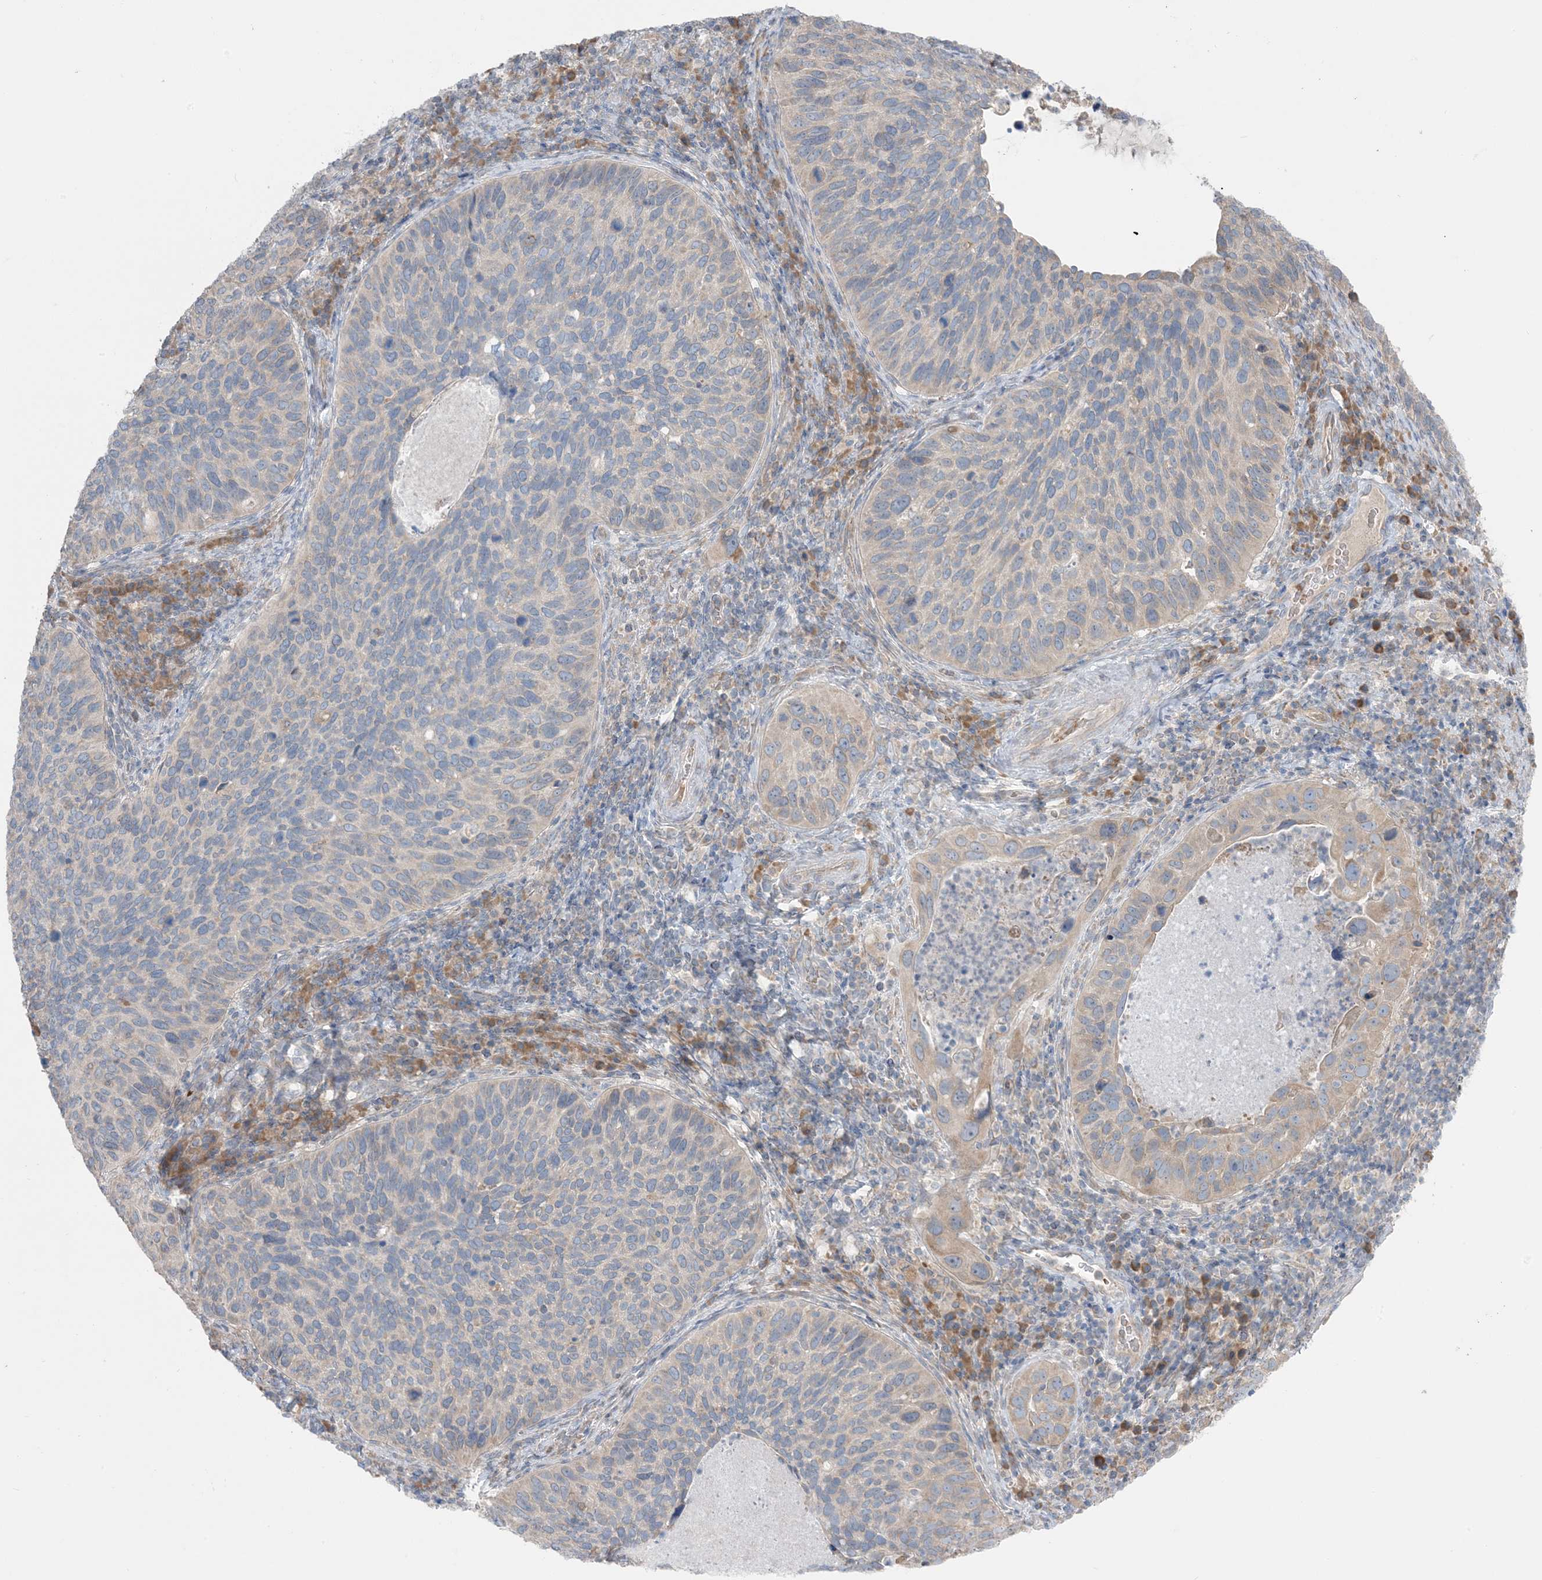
{"staining": {"intensity": "negative", "quantity": "none", "location": "none"}, "tissue": "cervical cancer", "cell_type": "Tumor cells", "image_type": "cancer", "snomed": [{"axis": "morphology", "description": "Squamous cell carcinoma, NOS"}, {"axis": "topography", "description": "Cervix"}], "caption": "Protein analysis of cervical cancer displays no significant positivity in tumor cells.", "gene": "MMGT1", "patient": {"sex": "female", "age": 38}}